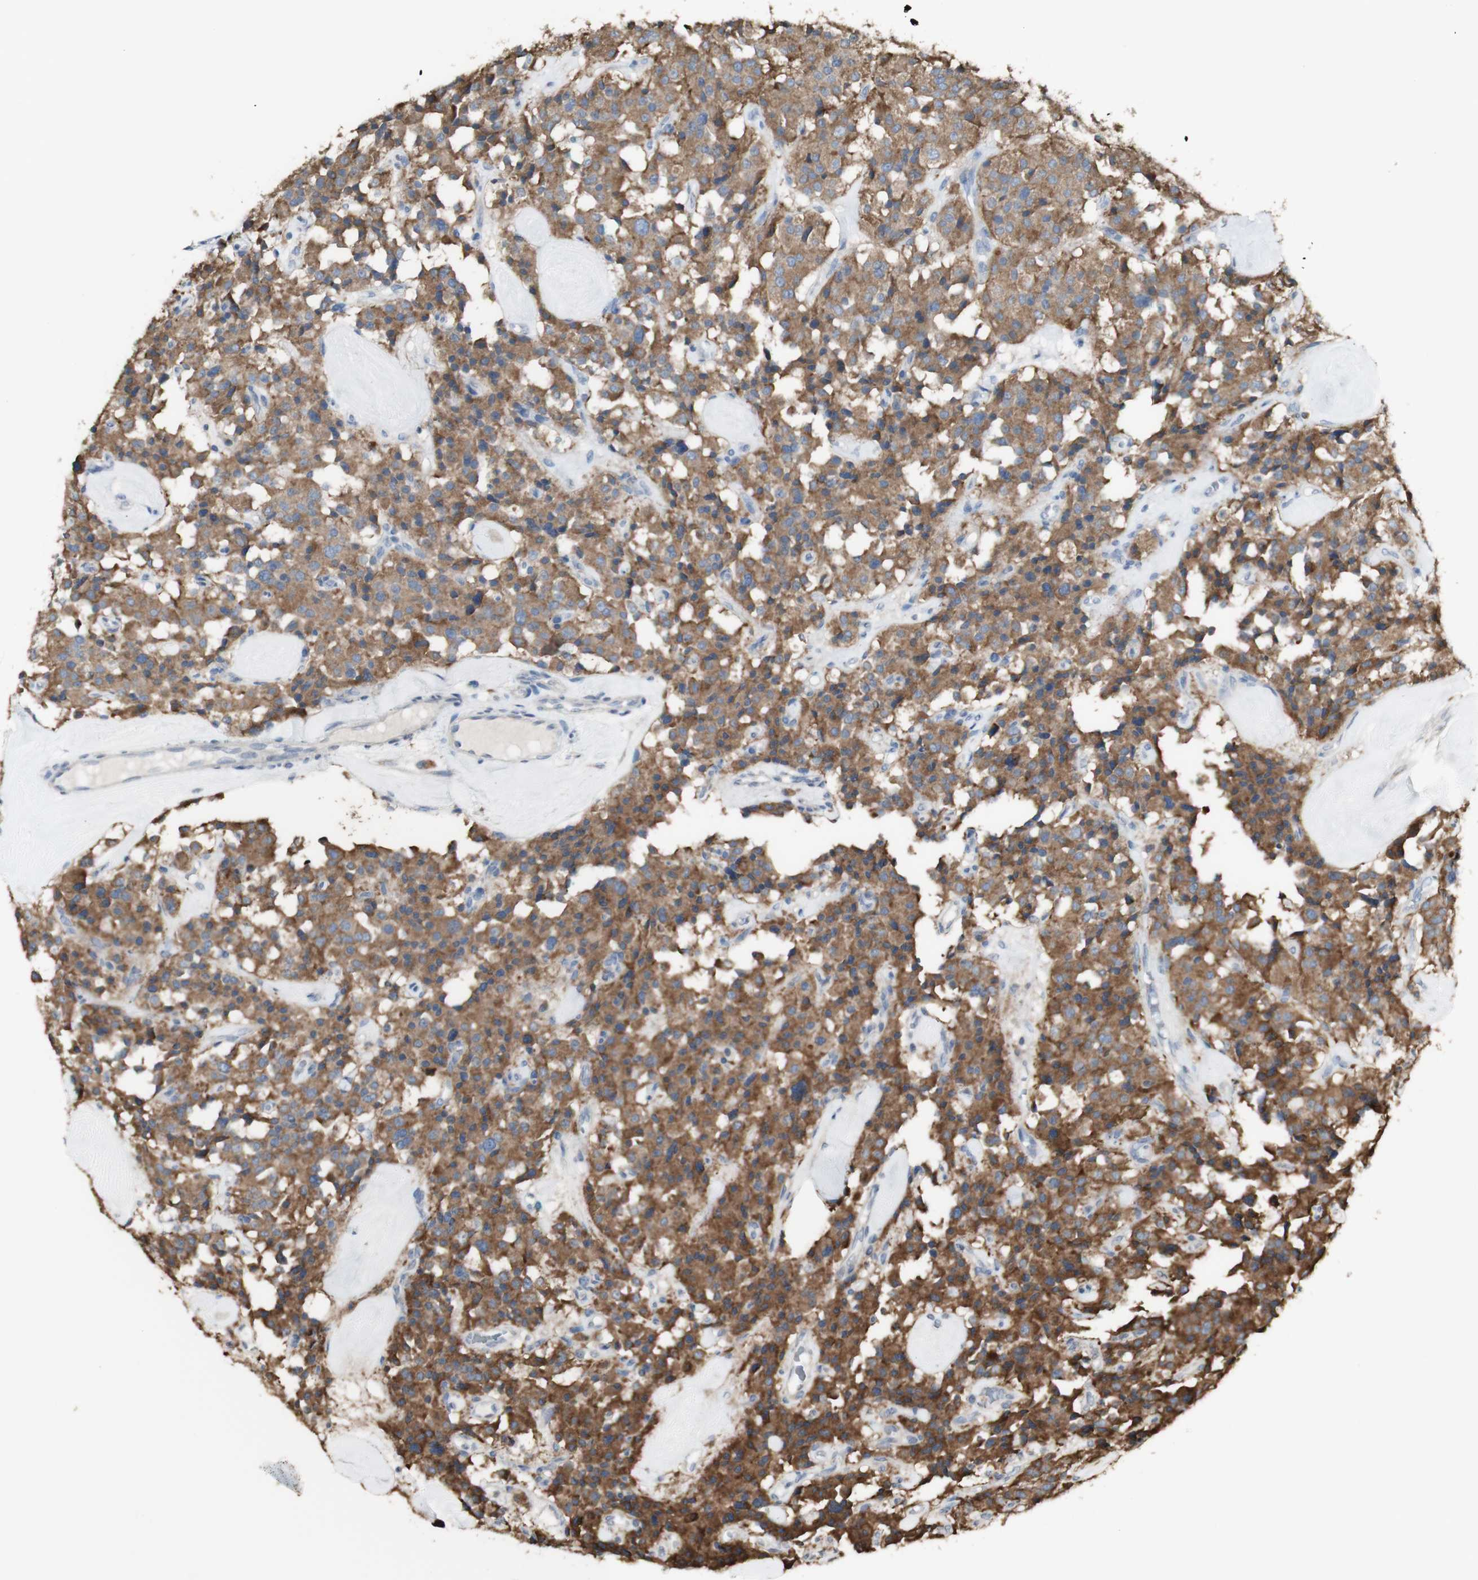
{"staining": {"intensity": "moderate", "quantity": ">75%", "location": "cytoplasmic/membranous"}, "tissue": "carcinoid", "cell_type": "Tumor cells", "image_type": "cancer", "snomed": [{"axis": "morphology", "description": "Carcinoid, malignant, NOS"}, {"axis": "topography", "description": "Lung"}], "caption": "Protein staining of carcinoid (malignant) tissue exhibits moderate cytoplasmic/membranous positivity in about >75% of tumor cells.", "gene": "ATP6V1E1", "patient": {"sex": "male", "age": 30}}